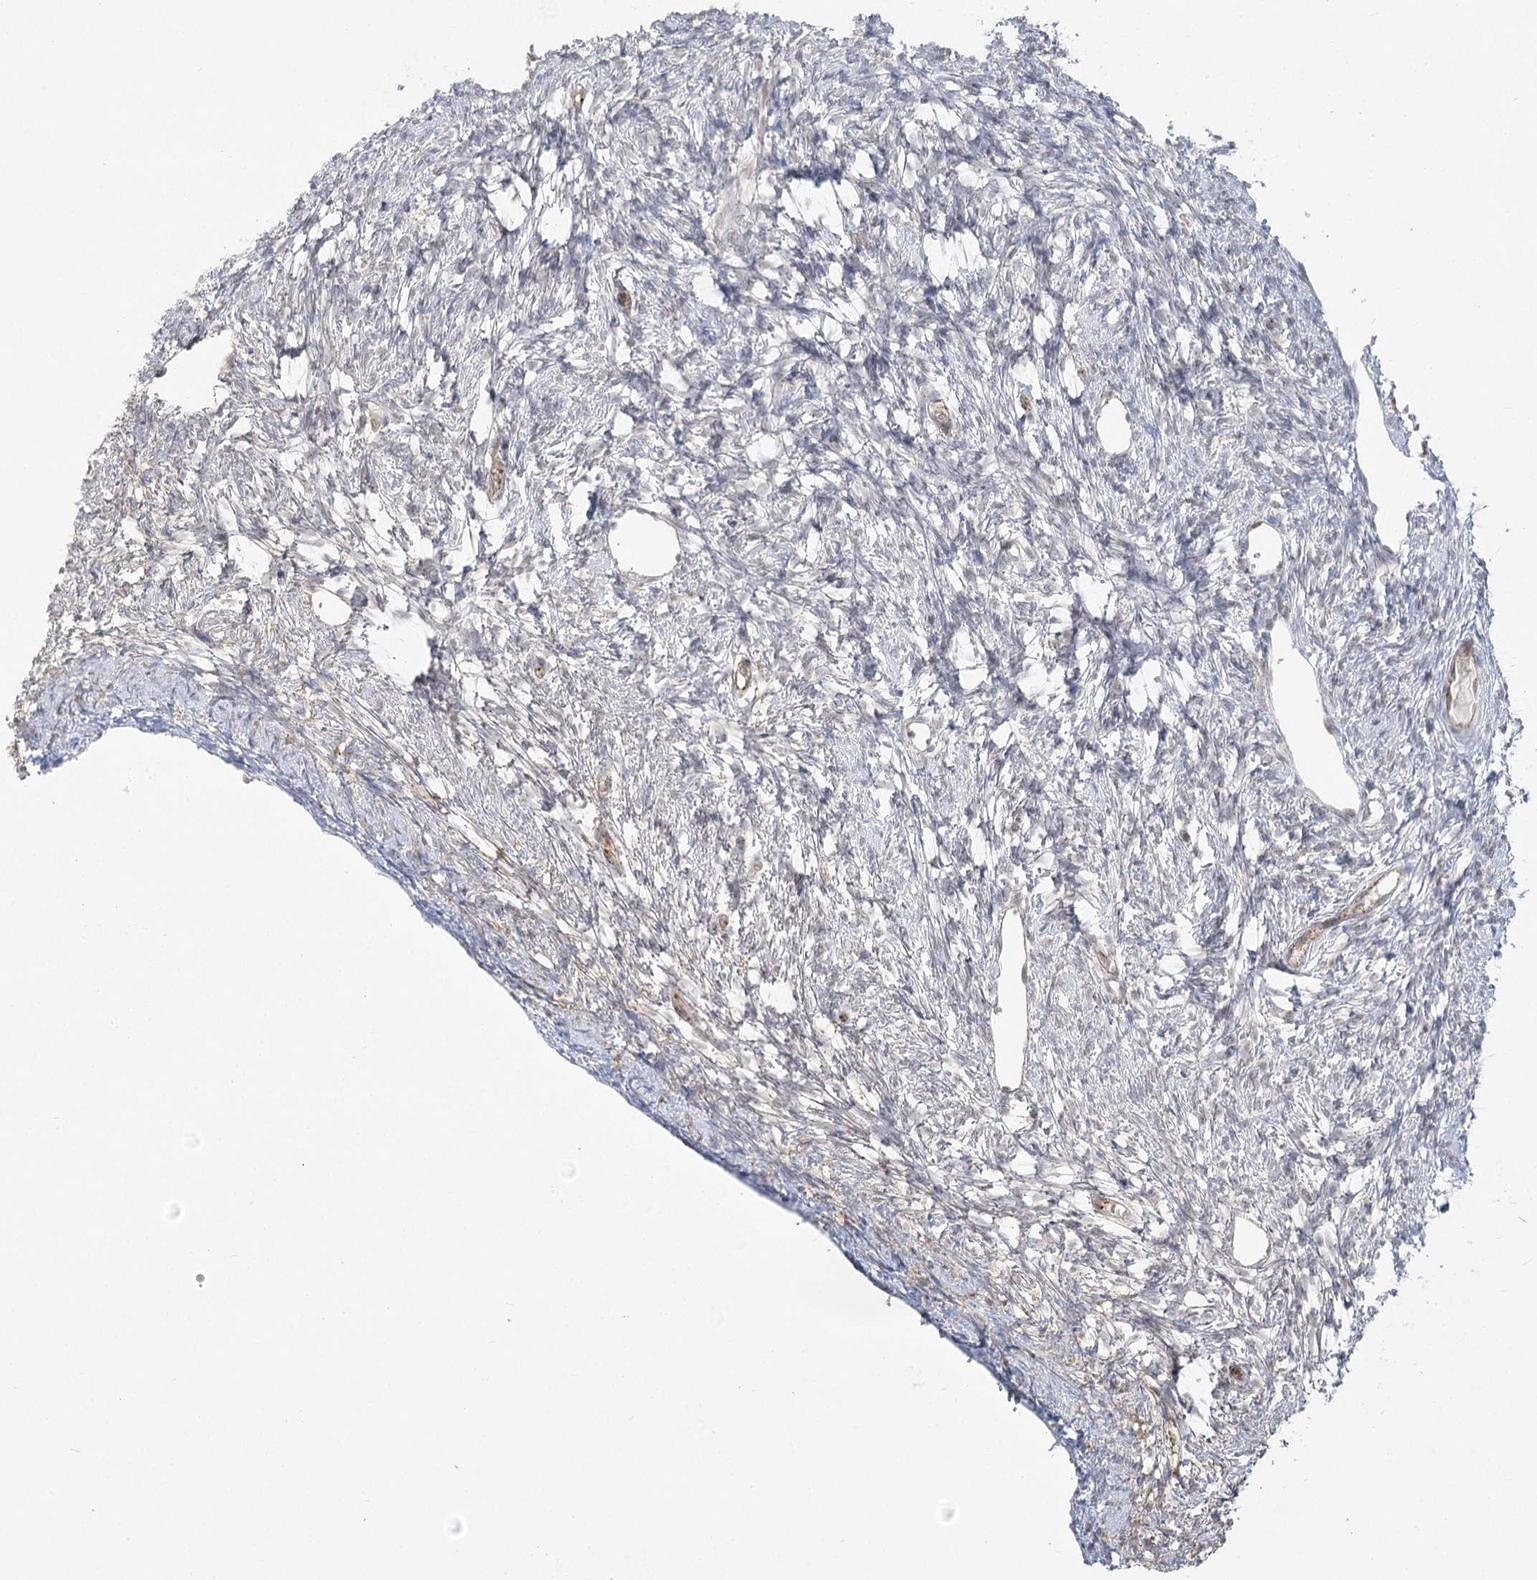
{"staining": {"intensity": "negative", "quantity": "none", "location": "none"}, "tissue": "ovary", "cell_type": "Ovarian stroma cells", "image_type": "normal", "snomed": [{"axis": "morphology", "description": "Normal tissue, NOS"}, {"axis": "topography", "description": "Ovary"}], "caption": "A photomicrograph of ovary stained for a protein demonstrates no brown staining in ovarian stroma cells. (Brightfield microscopy of DAB immunohistochemistry at high magnification).", "gene": "KBTBD4", "patient": {"sex": "female", "age": 33}}